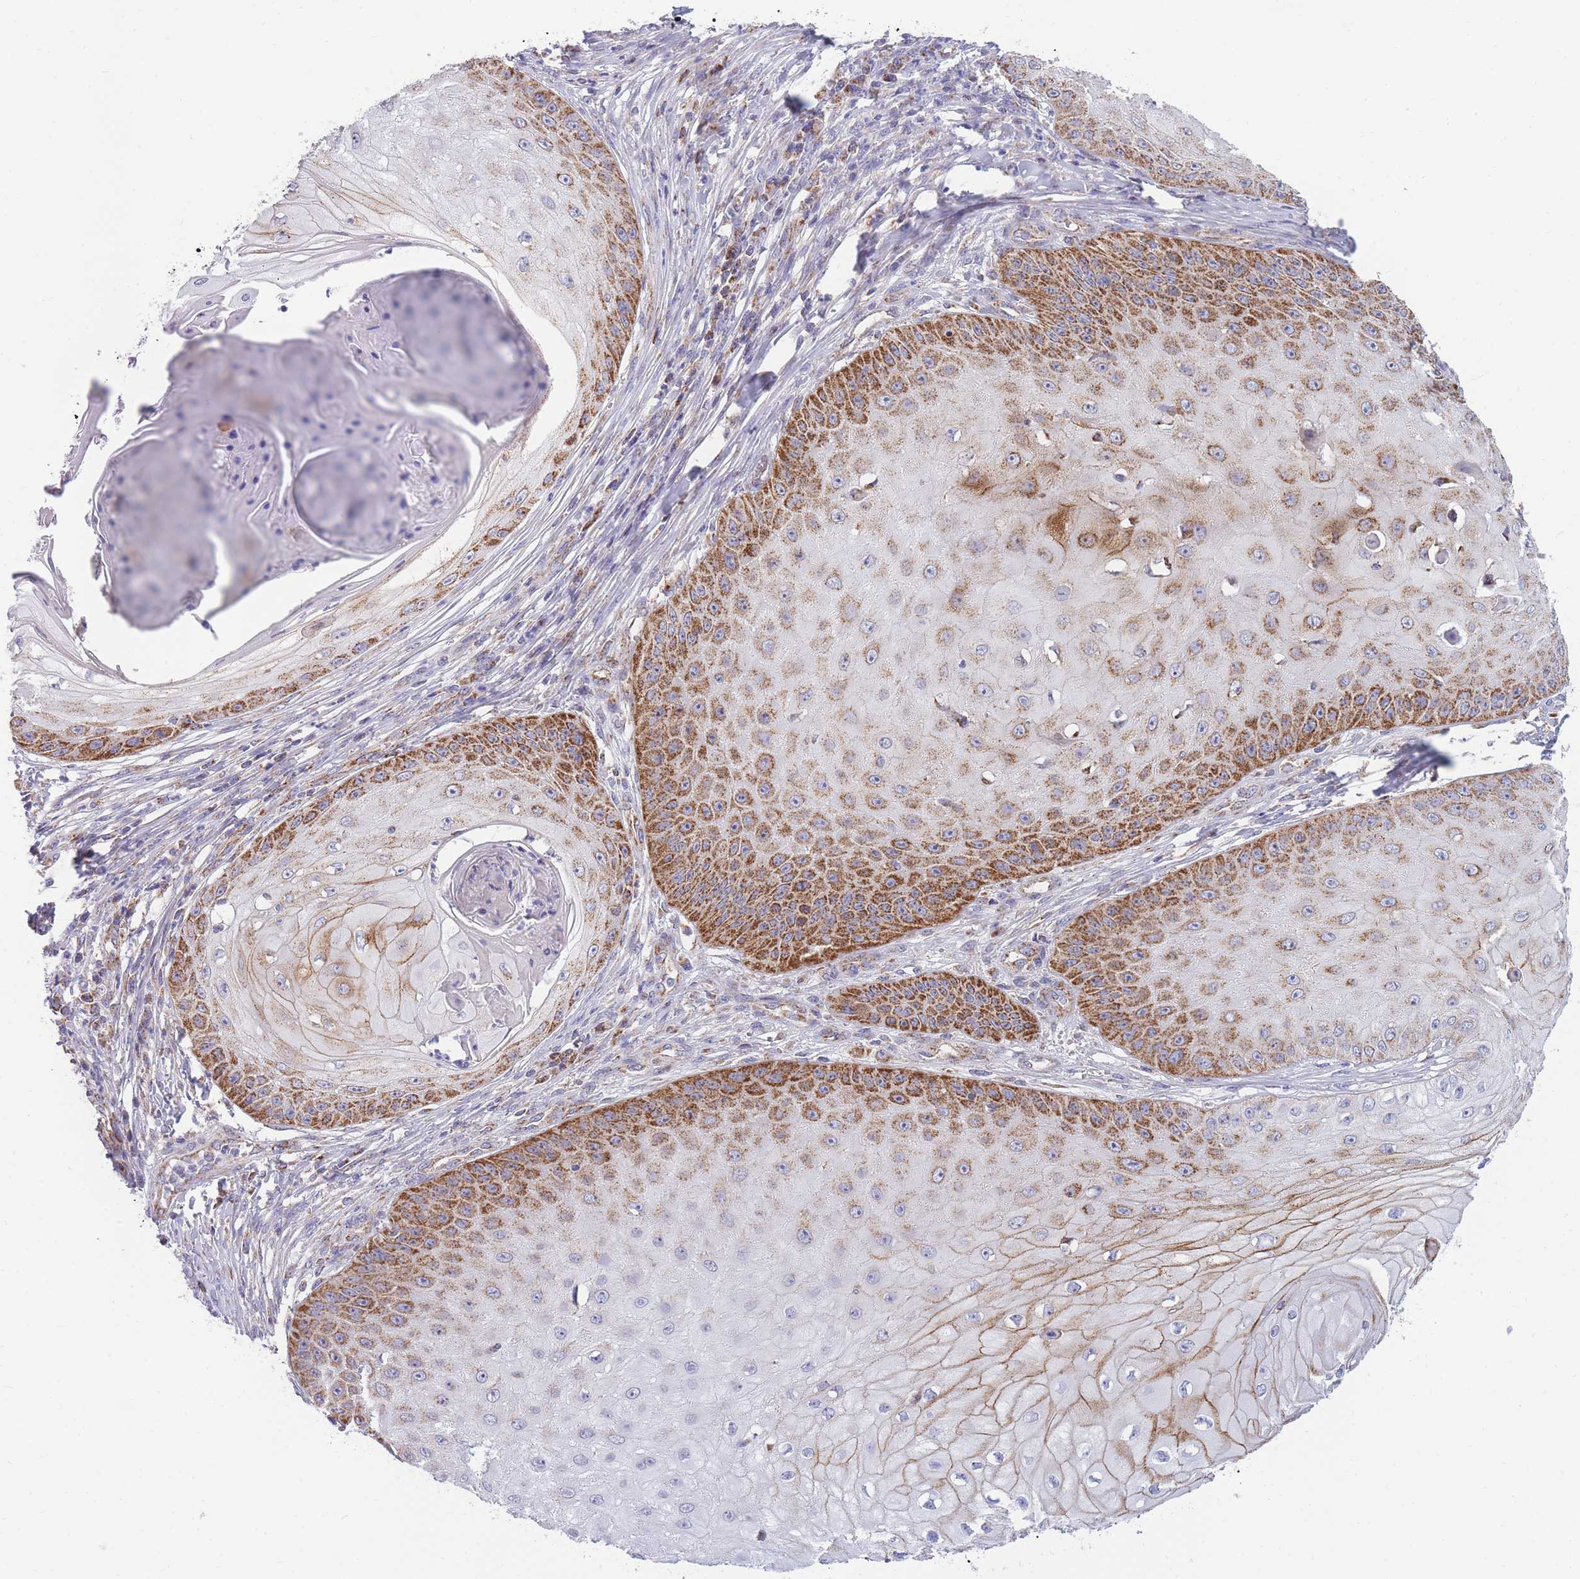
{"staining": {"intensity": "strong", "quantity": "25%-75%", "location": "cytoplasmic/membranous"}, "tissue": "skin cancer", "cell_type": "Tumor cells", "image_type": "cancer", "snomed": [{"axis": "morphology", "description": "Squamous cell carcinoma, NOS"}, {"axis": "topography", "description": "Skin"}], "caption": "Squamous cell carcinoma (skin) was stained to show a protein in brown. There is high levels of strong cytoplasmic/membranous positivity in approximately 25%-75% of tumor cells. (Stains: DAB in brown, nuclei in blue, Microscopy: brightfield microscopy at high magnification).", "gene": "MRPS11", "patient": {"sex": "male", "age": 70}}